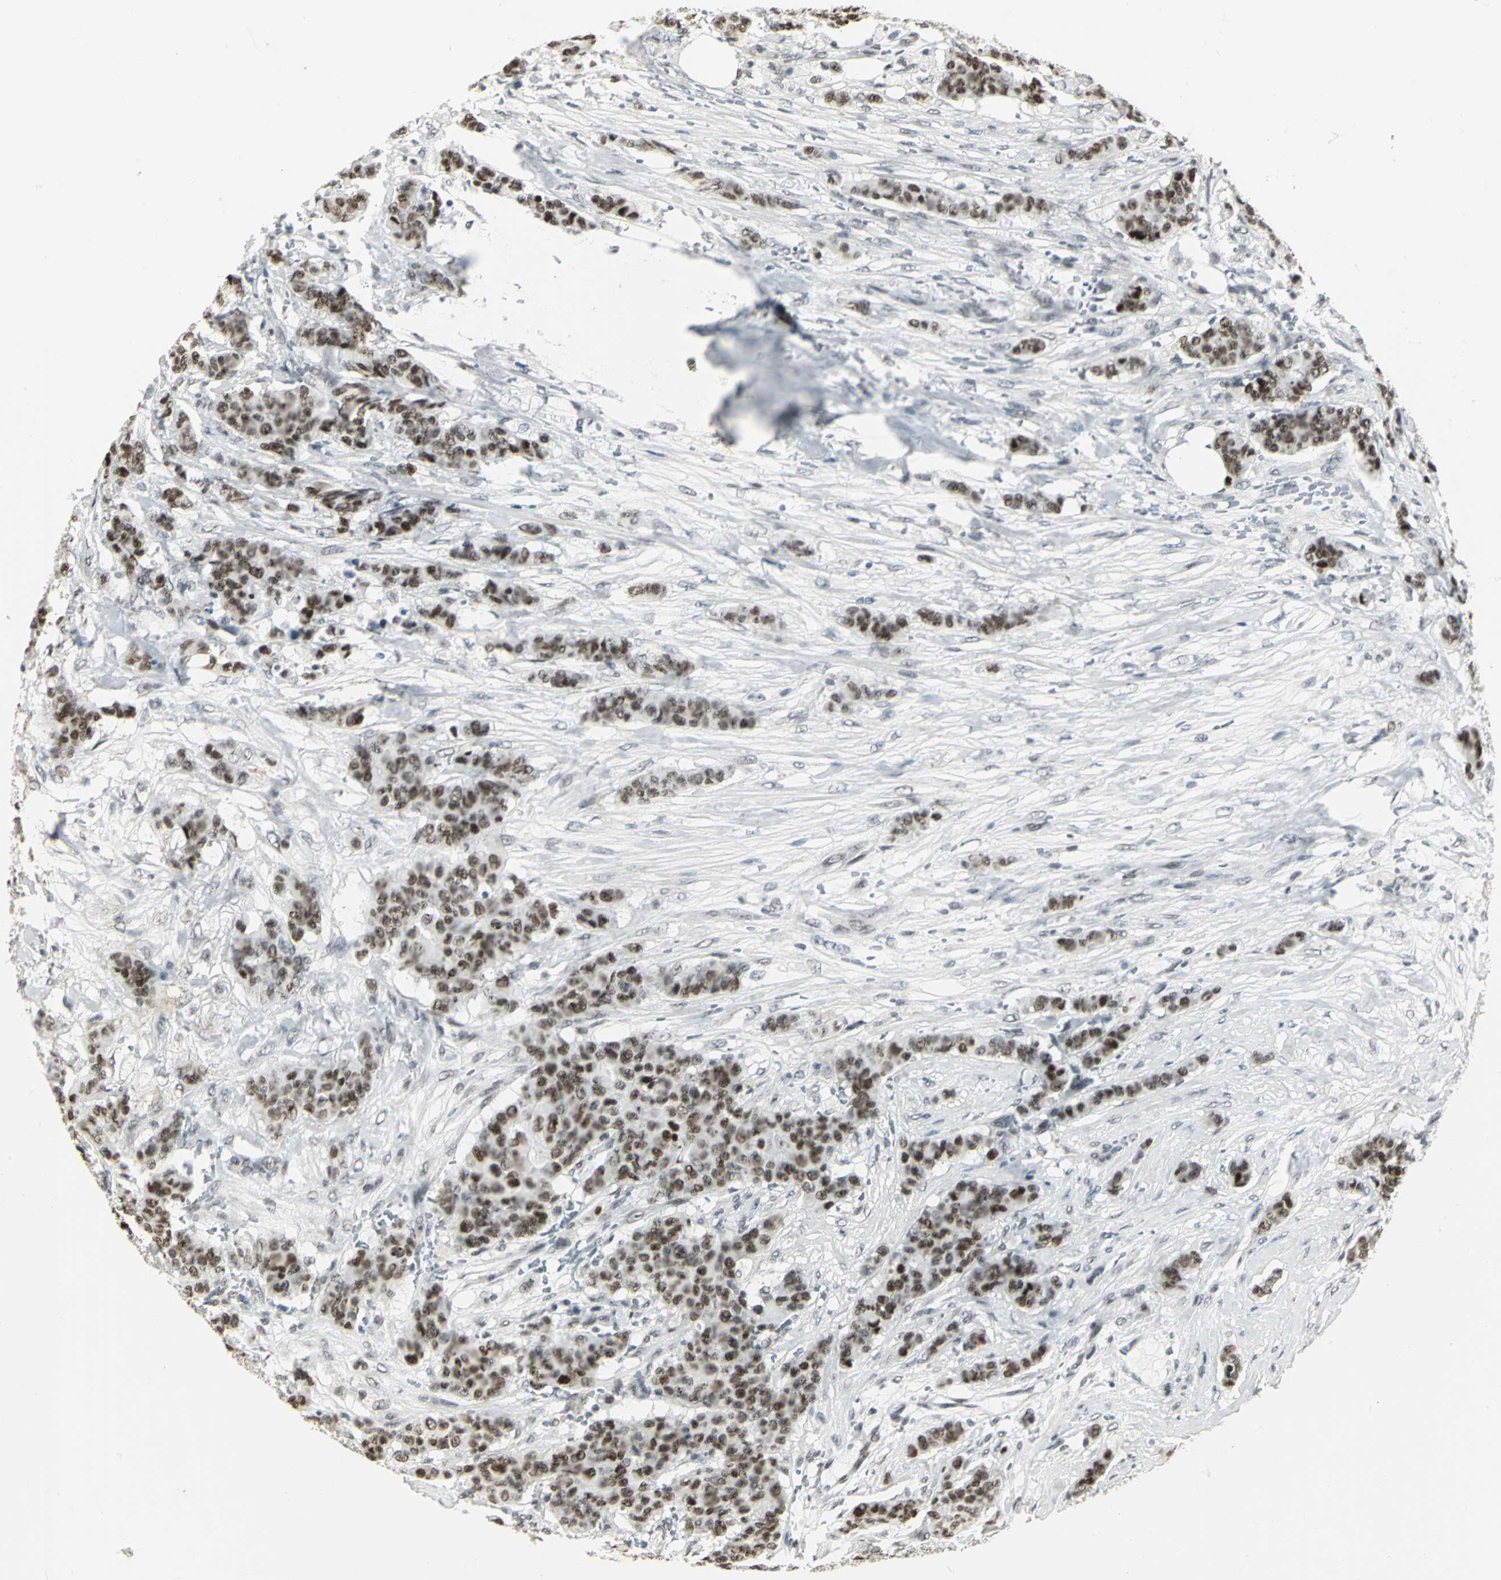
{"staining": {"intensity": "strong", "quantity": ">75%", "location": "nuclear"}, "tissue": "breast cancer", "cell_type": "Tumor cells", "image_type": "cancer", "snomed": [{"axis": "morphology", "description": "Duct carcinoma"}, {"axis": "topography", "description": "Breast"}], "caption": "Invasive ductal carcinoma (breast) tissue shows strong nuclear staining in about >75% of tumor cells, visualized by immunohistochemistry.", "gene": "CBX3", "patient": {"sex": "female", "age": 40}}